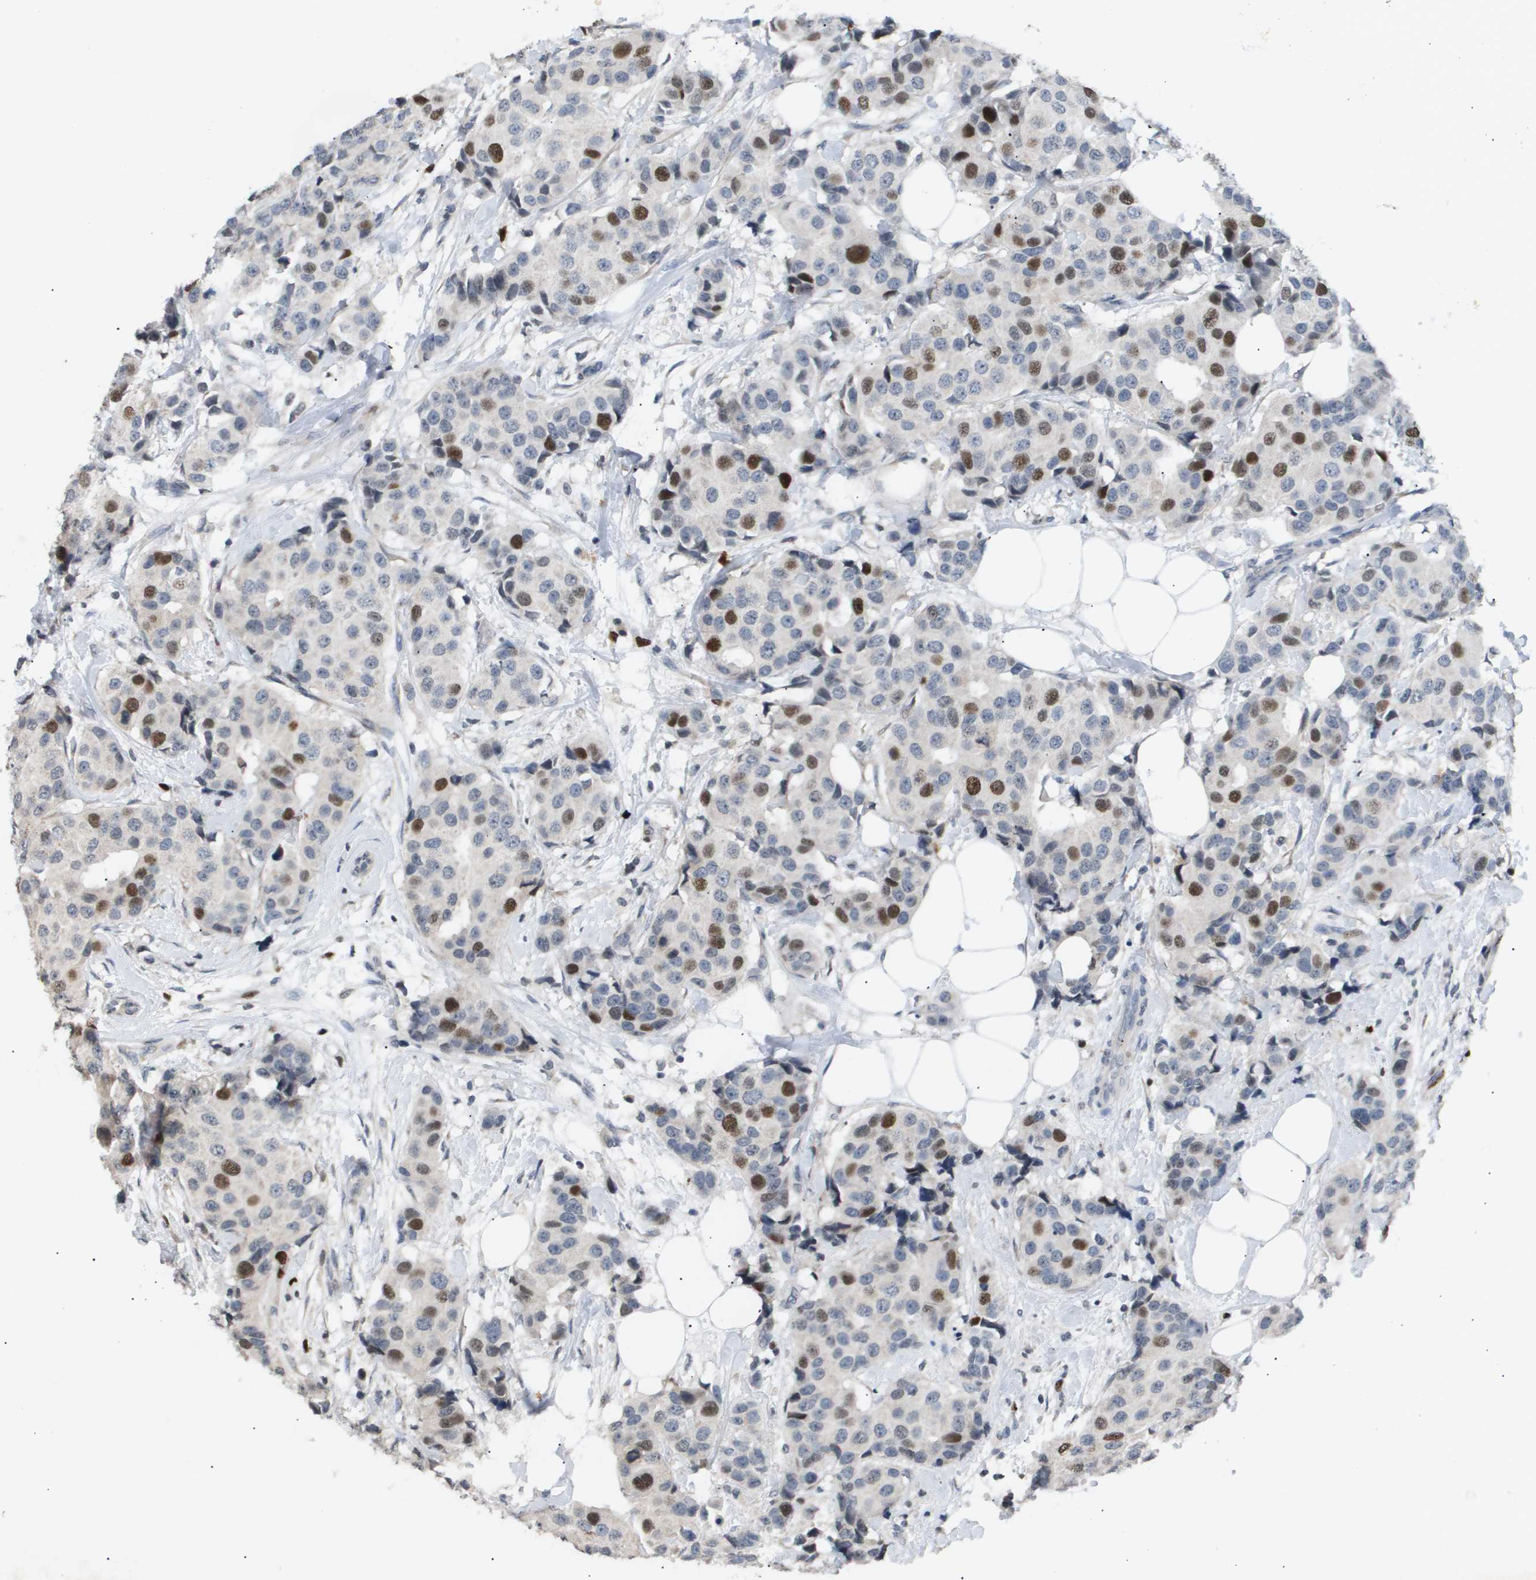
{"staining": {"intensity": "strong", "quantity": "<25%", "location": "nuclear"}, "tissue": "breast cancer", "cell_type": "Tumor cells", "image_type": "cancer", "snomed": [{"axis": "morphology", "description": "Normal tissue, NOS"}, {"axis": "morphology", "description": "Duct carcinoma"}, {"axis": "topography", "description": "Breast"}], "caption": "DAB immunohistochemical staining of breast cancer reveals strong nuclear protein staining in approximately <25% of tumor cells.", "gene": "ANAPC2", "patient": {"sex": "female", "age": 39}}